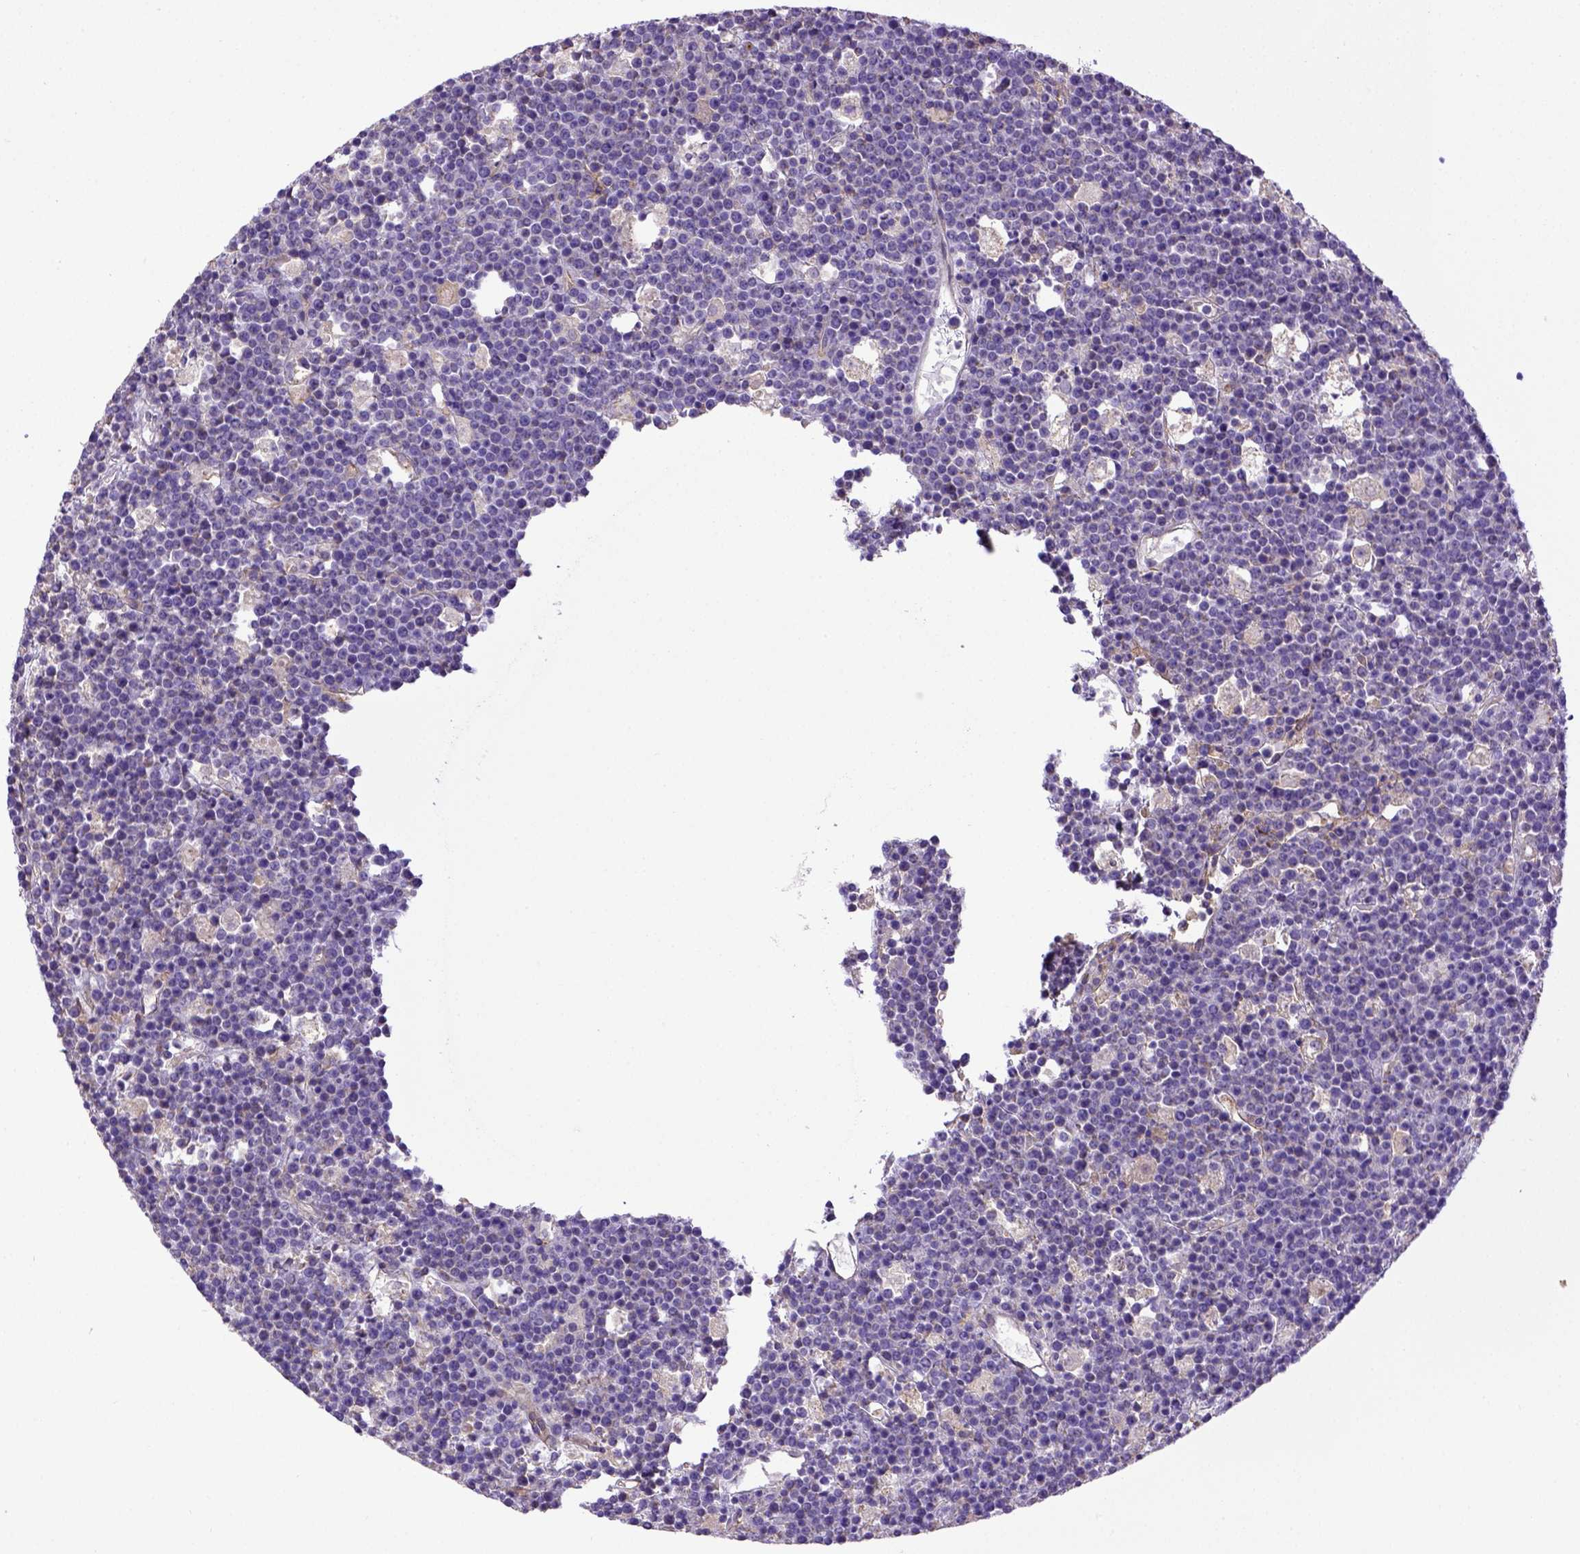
{"staining": {"intensity": "negative", "quantity": "none", "location": "none"}, "tissue": "lymphoma", "cell_type": "Tumor cells", "image_type": "cancer", "snomed": [{"axis": "morphology", "description": "Malignant lymphoma, non-Hodgkin's type, High grade"}, {"axis": "topography", "description": "Ovary"}], "caption": "High-grade malignant lymphoma, non-Hodgkin's type stained for a protein using IHC demonstrates no positivity tumor cells.", "gene": "CD40", "patient": {"sex": "female", "age": 56}}